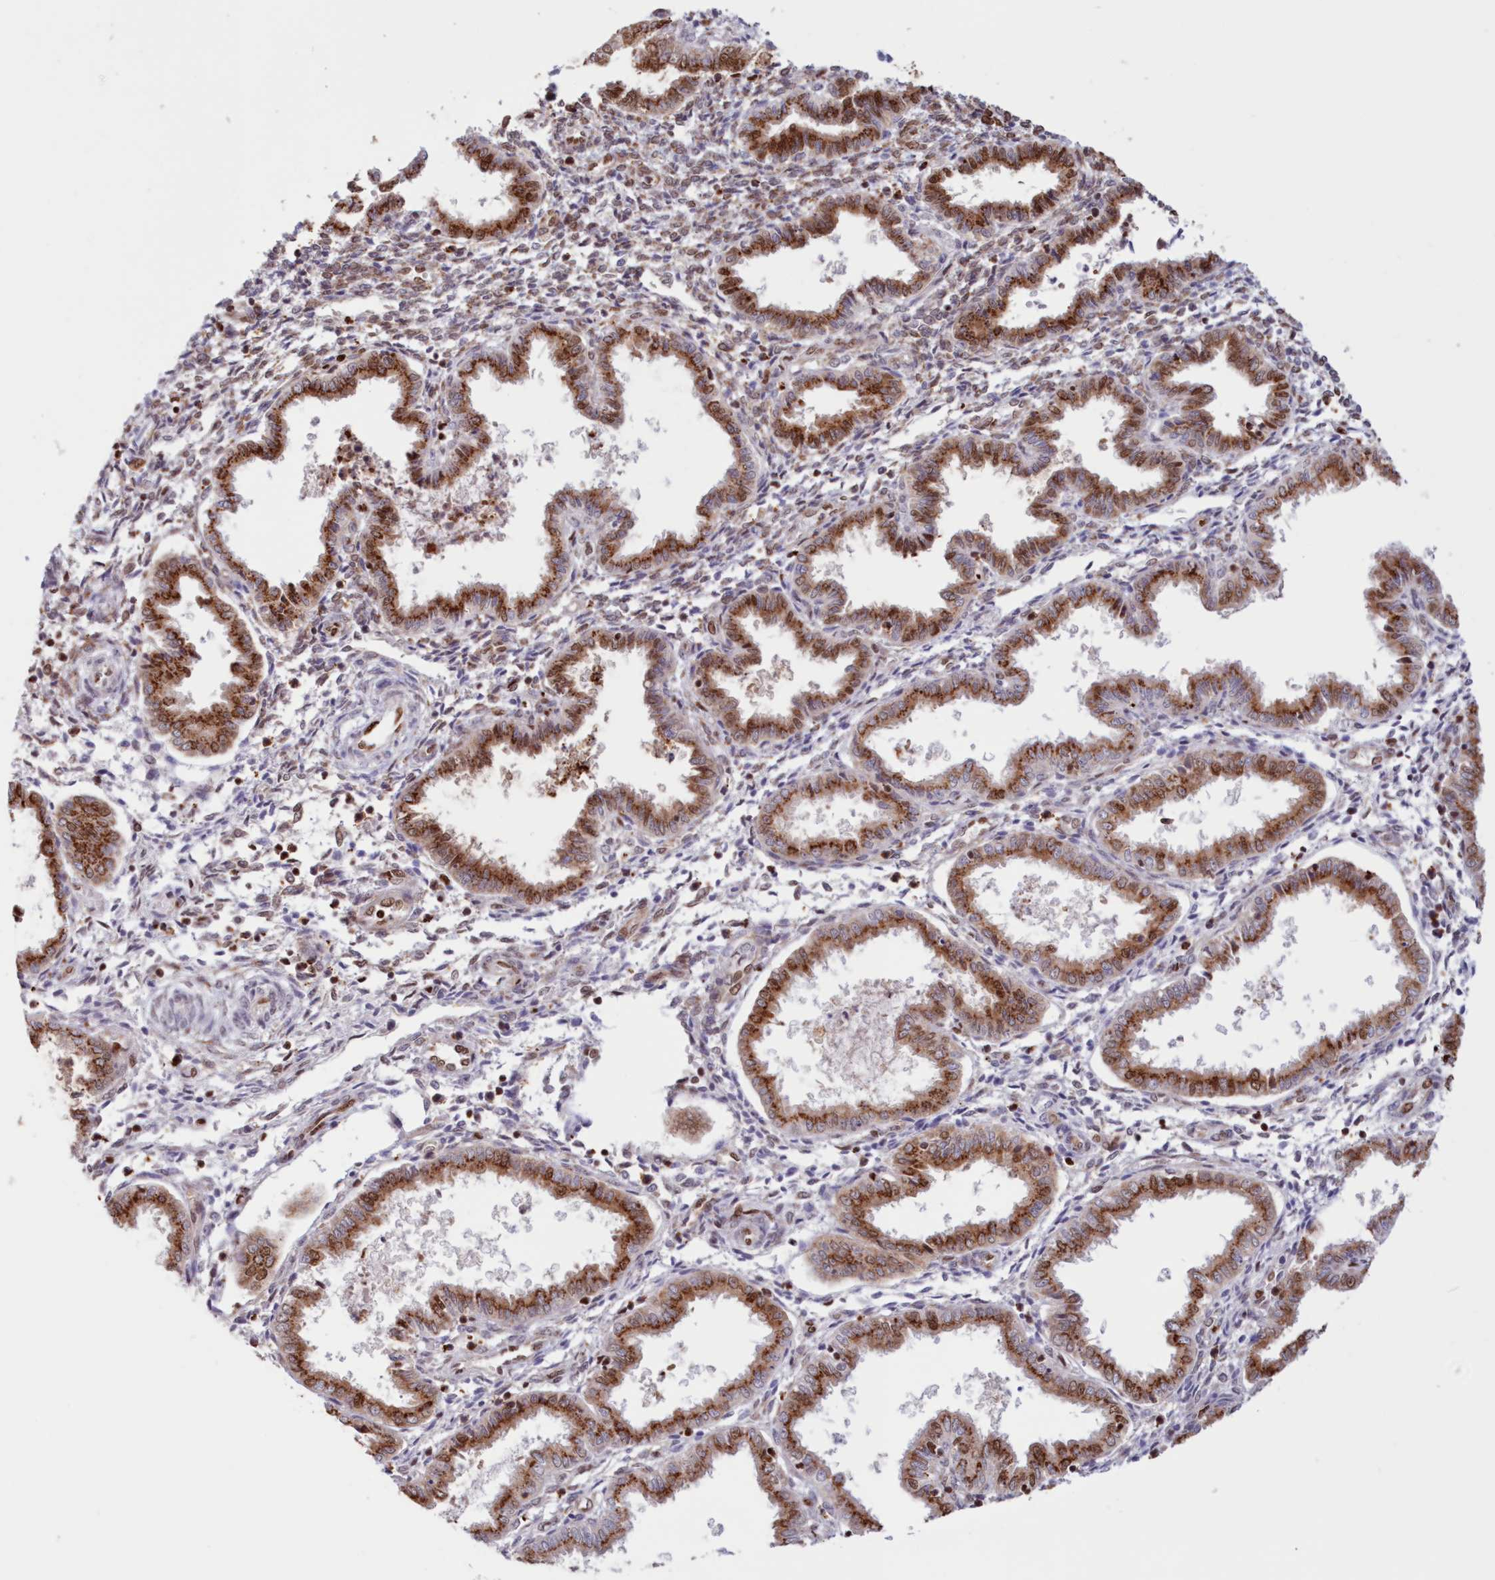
{"staining": {"intensity": "moderate", "quantity": "<25%", "location": "nuclear"}, "tissue": "endometrium", "cell_type": "Cells in endometrial stroma", "image_type": "normal", "snomed": [{"axis": "morphology", "description": "Normal tissue, NOS"}, {"axis": "topography", "description": "Endometrium"}], "caption": "Immunohistochemical staining of benign endometrium demonstrates low levels of moderate nuclear expression in about <25% of cells in endometrial stroma.", "gene": "POLR2B", "patient": {"sex": "female", "age": 33}}